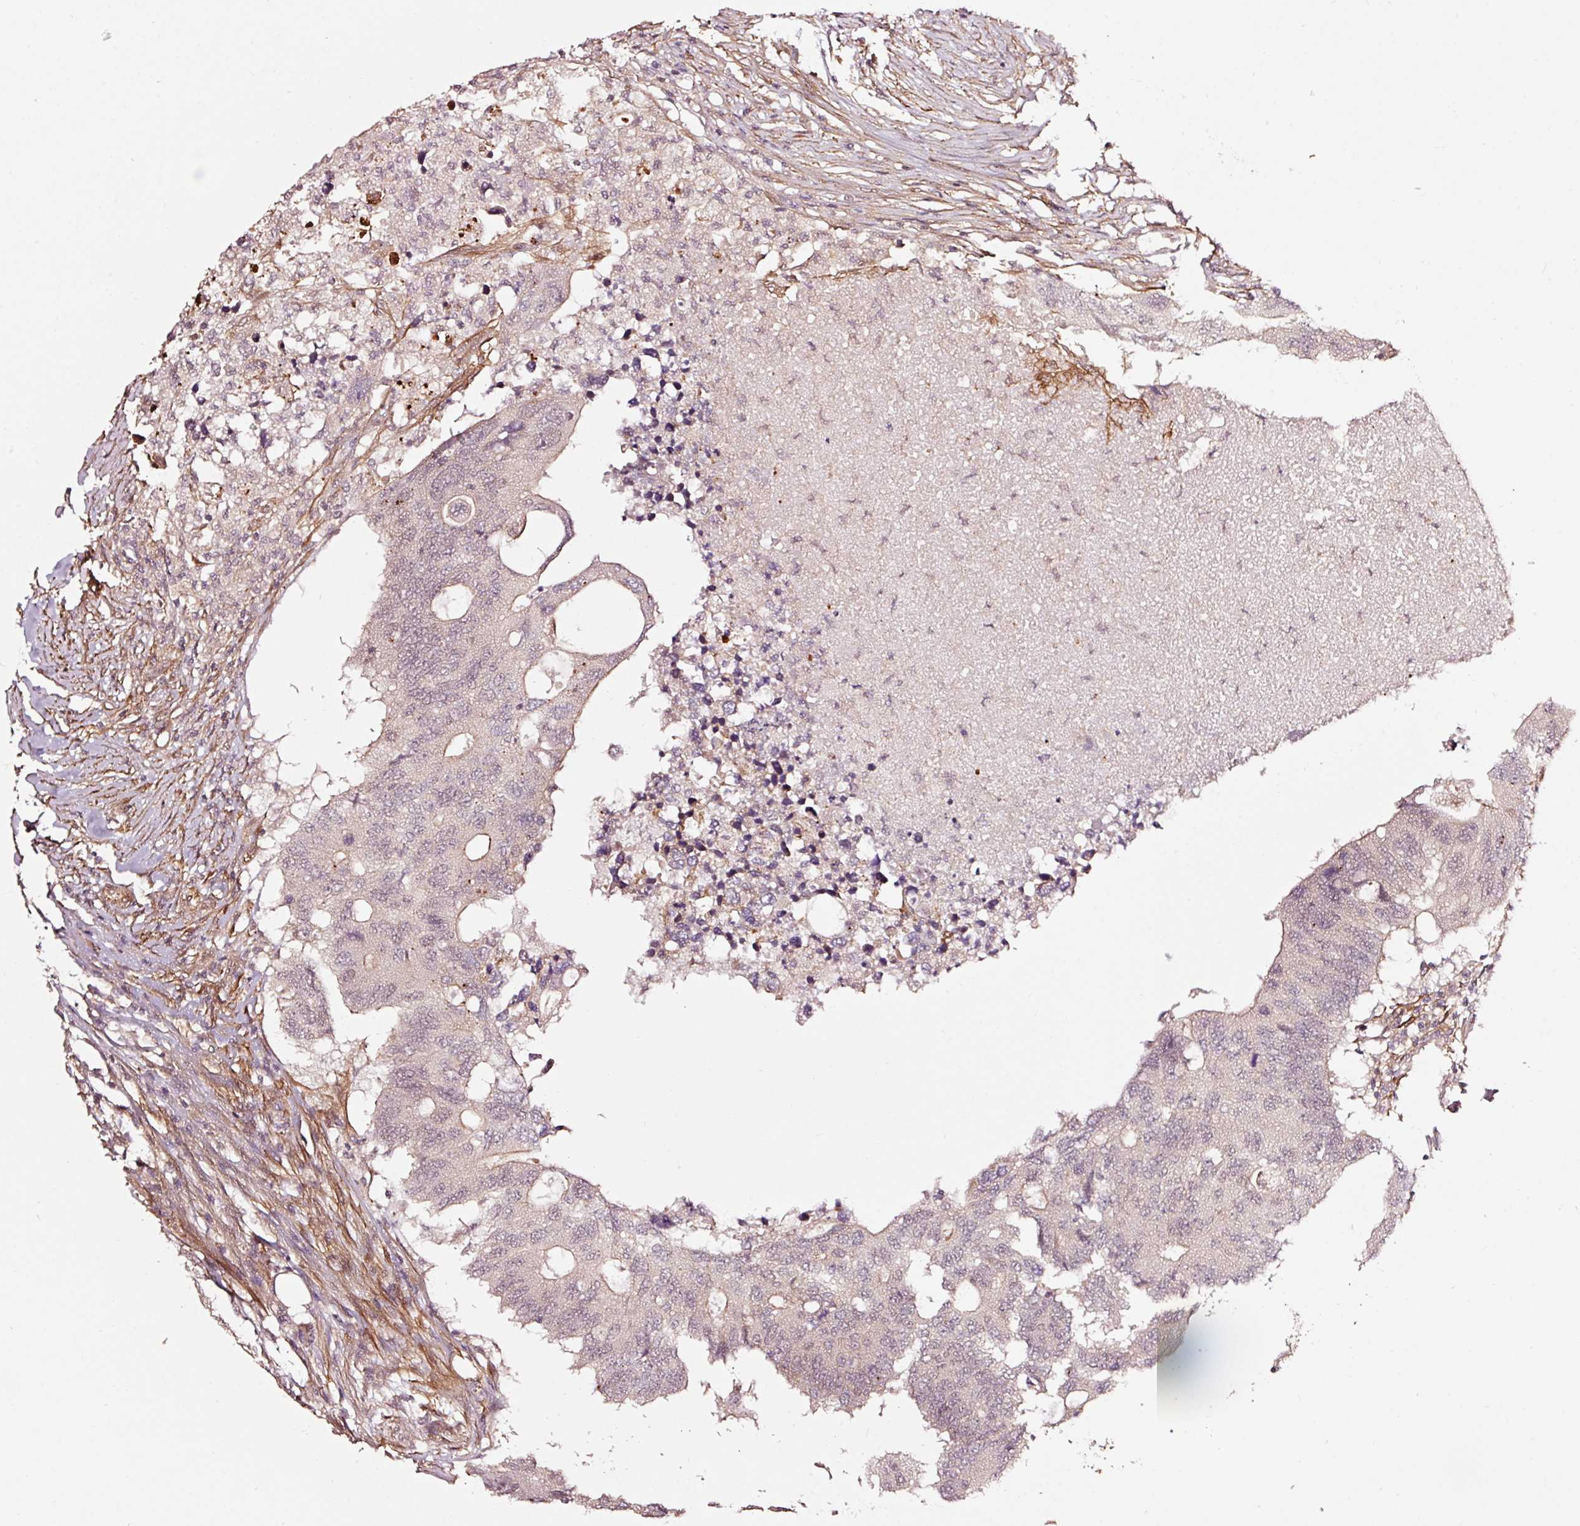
{"staining": {"intensity": "moderate", "quantity": "<25%", "location": "cytoplasmic/membranous"}, "tissue": "colorectal cancer", "cell_type": "Tumor cells", "image_type": "cancer", "snomed": [{"axis": "morphology", "description": "Adenocarcinoma, NOS"}, {"axis": "topography", "description": "Colon"}], "caption": "The immunohistochemical stain labels moderate cytoplasmic/membranous staining in tumor cells of colorectal cancer tissue.", "gene": "TPM1", "patient": {"sex": "male", "age": 71}}